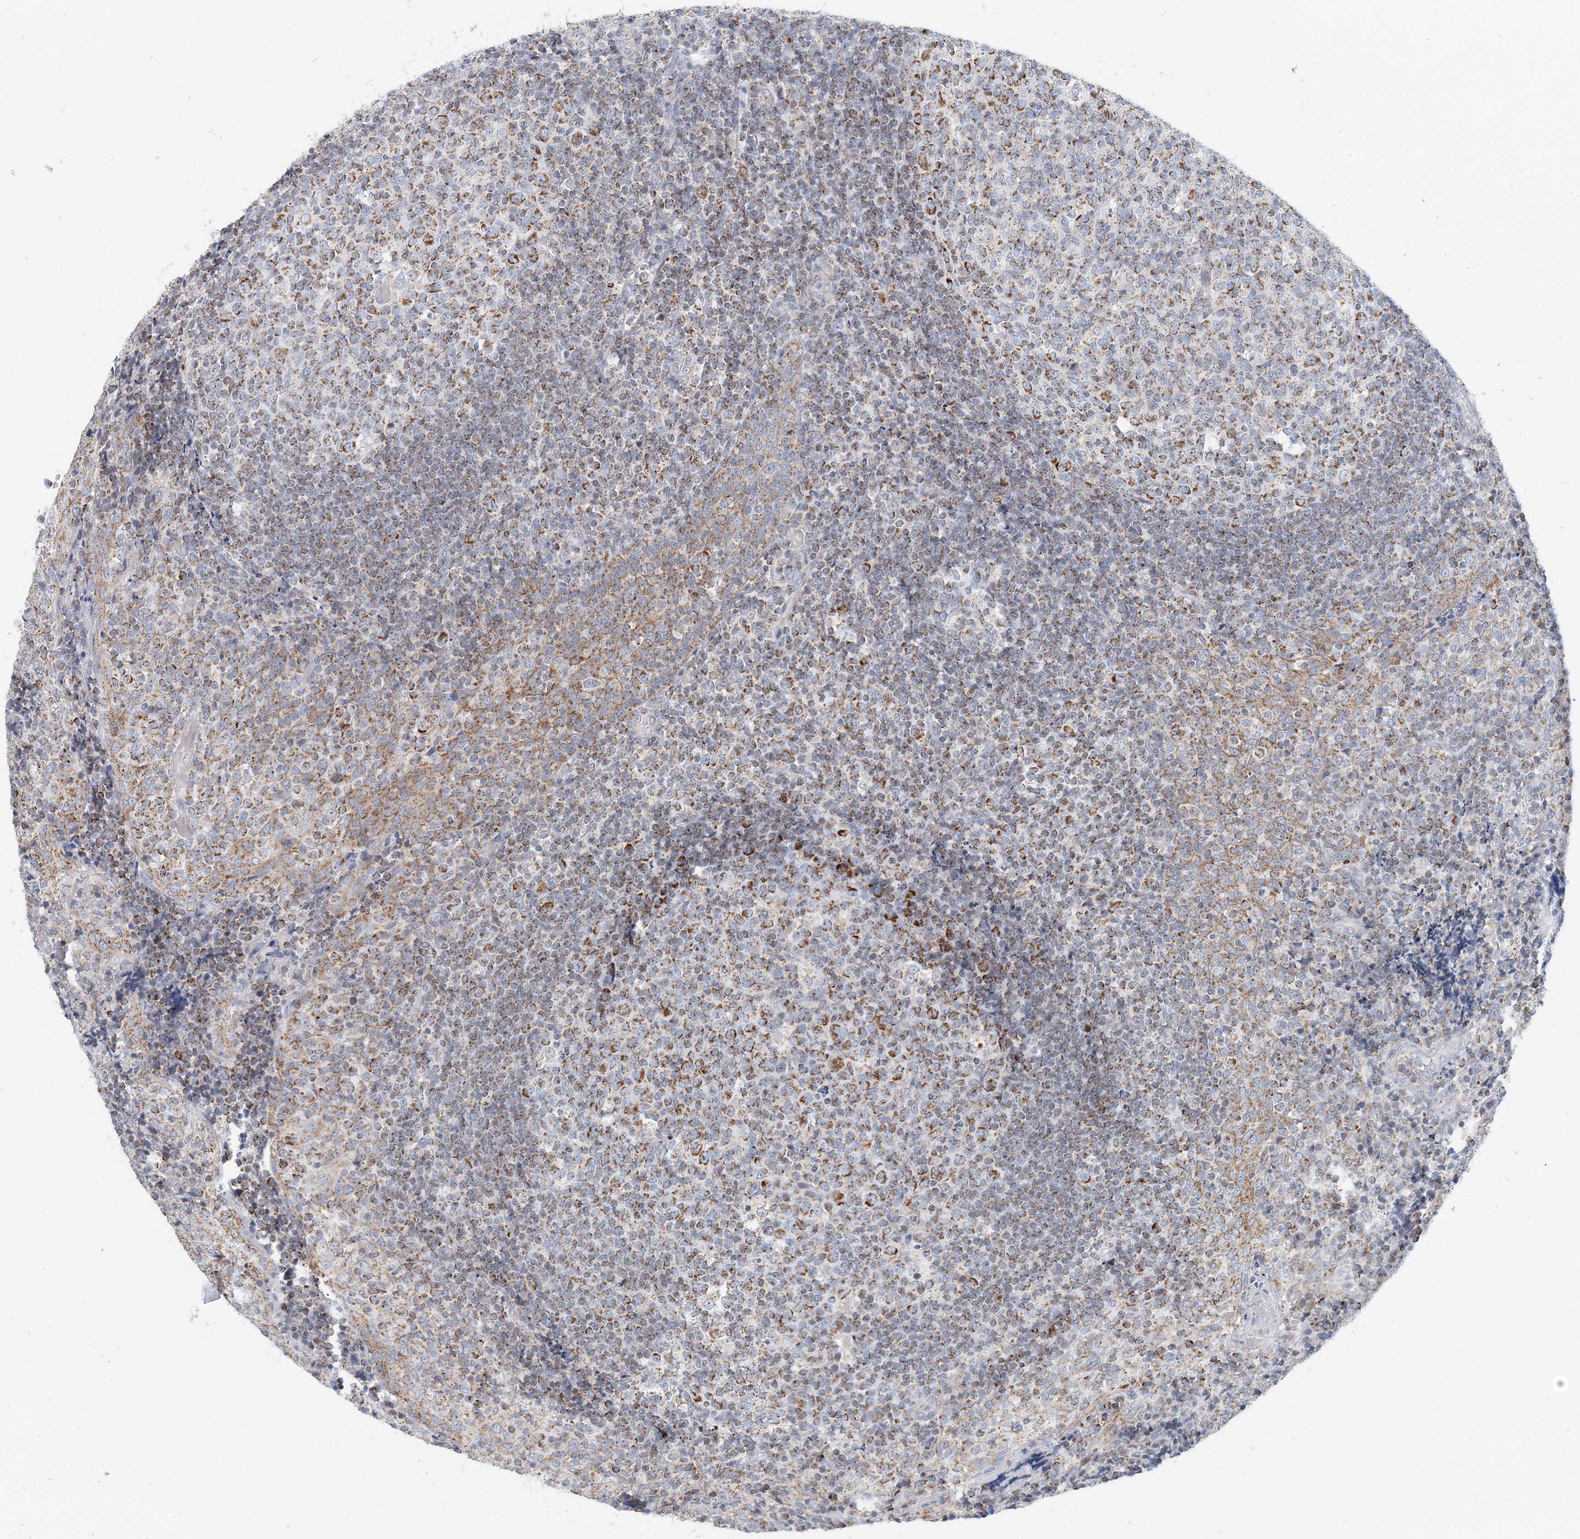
{"staining": {"intensity": "moderate", "quantity": ">75%", "location": "cytoplasmic/membranous"}, "tissue": "tonsil", "cell_type": "Germinal center cells", "image_type": "normal", "snomed": [{"axis": "morphology", "description": "Normal tissue, NOS"}, {"axis": "topography", "description": "Tonsil"}], "caption": "Moderate cytoplasmic/membranous positivity is seen in about >75% of germinal center cells in normal tonsil. (DAB IHC, brown staining for protein, blue staining for nuclei).", "gene": "BDH1", "patient": {"sex": "female", "age": 19}}